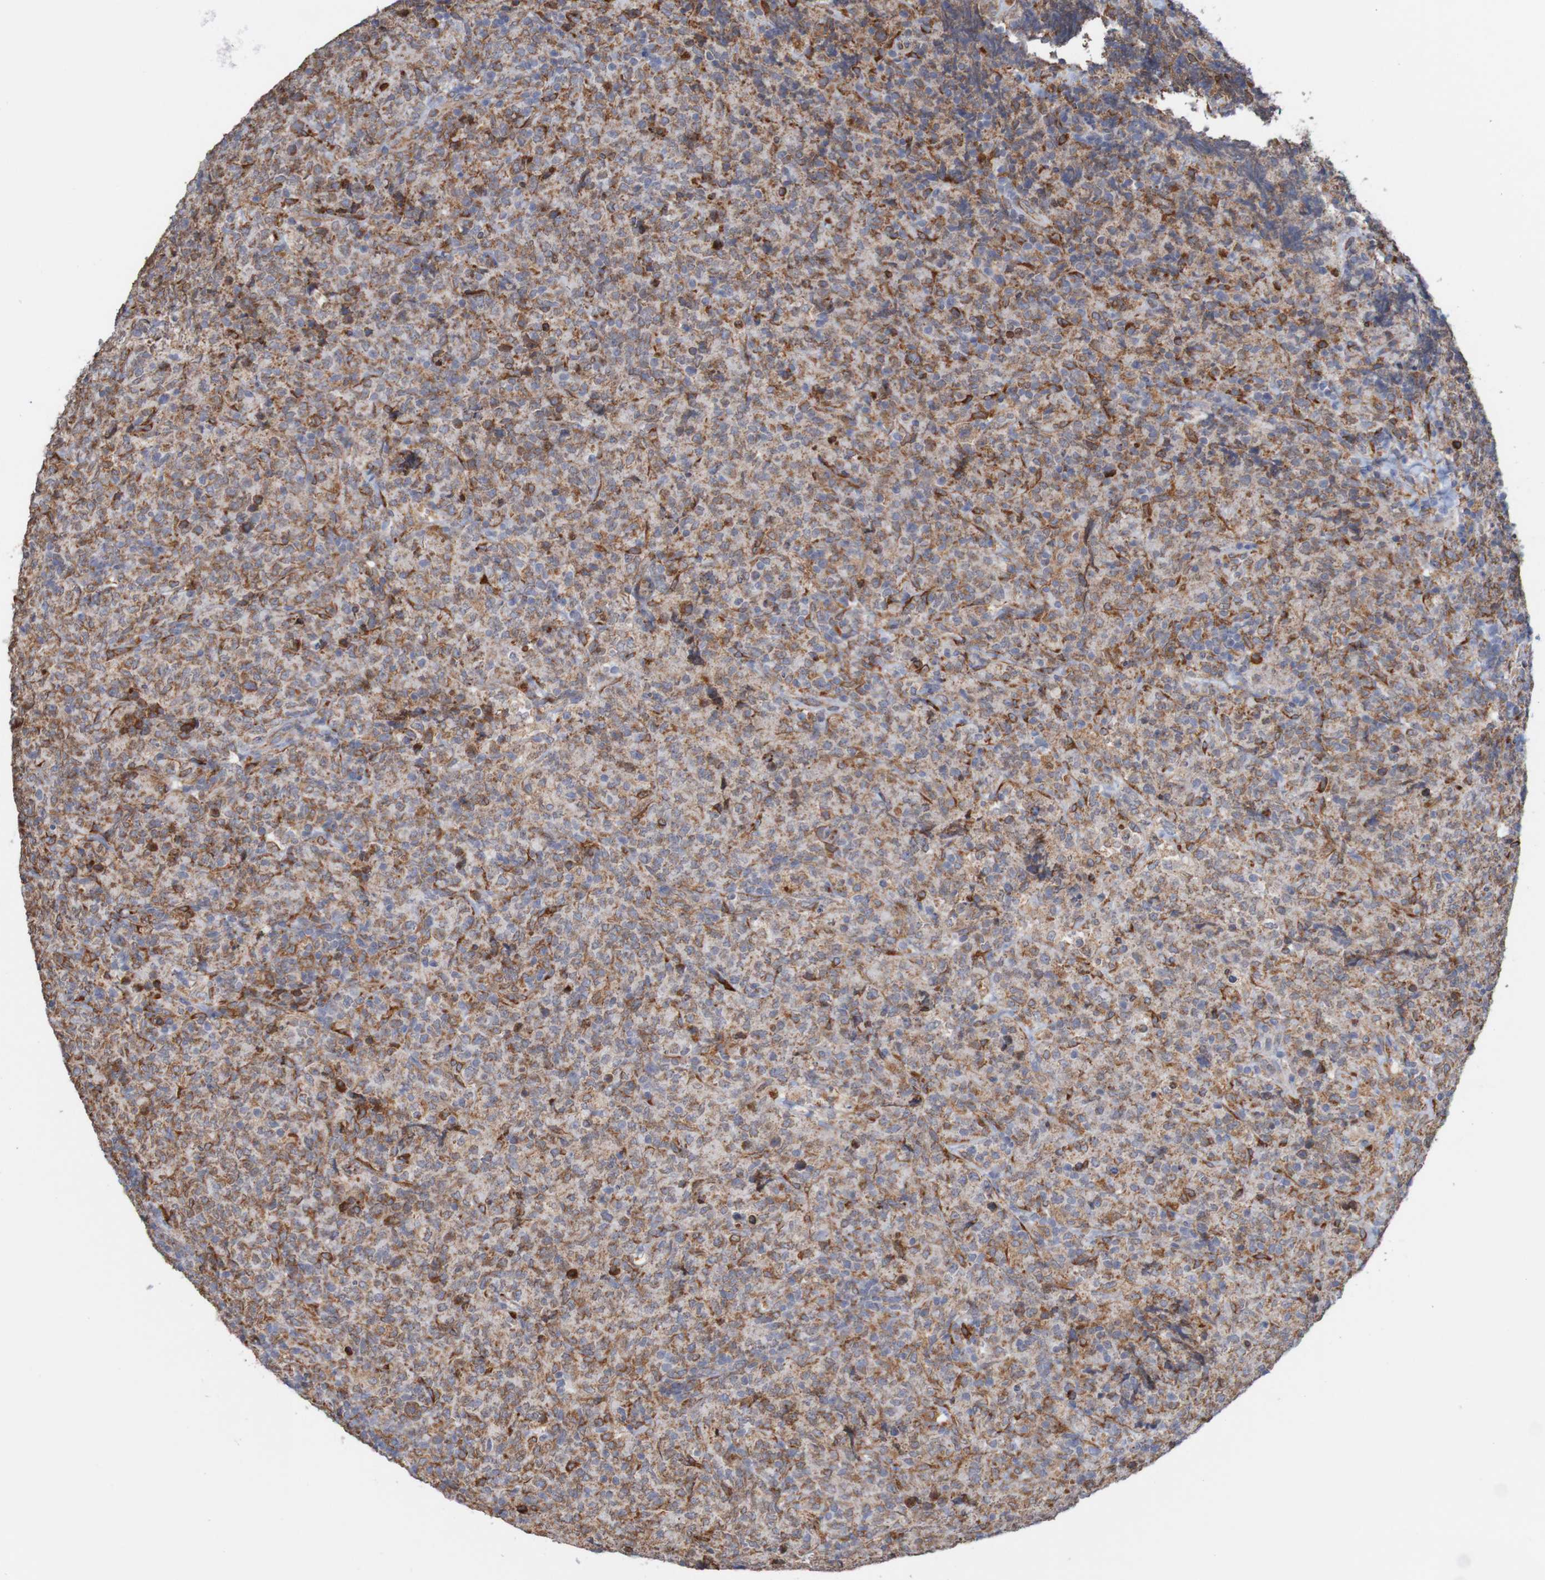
{"staining": {"intensity": "moderate", "quantity": "<25%", "location": "cytoplasmic/membranous"}, "tissue": "lymphoma", "cell_type": "Tumor cells", "image_type": "cancer", "snomed": [{"axis": "morphology", "description": "Malignant lymphoma, non-Hodgkin's type, High grade"}, {"axis": "topography", "description": "Tonsil"}], "caption": "Malignant lymphoma, non-Hodgkin's type (high-grade) tissue reveals moderate cytoplasmic/membranous positivity in approximately <25% of tumor cells", "gene": "PDIA3", "patient": {"sex": "female", "age": 36}}